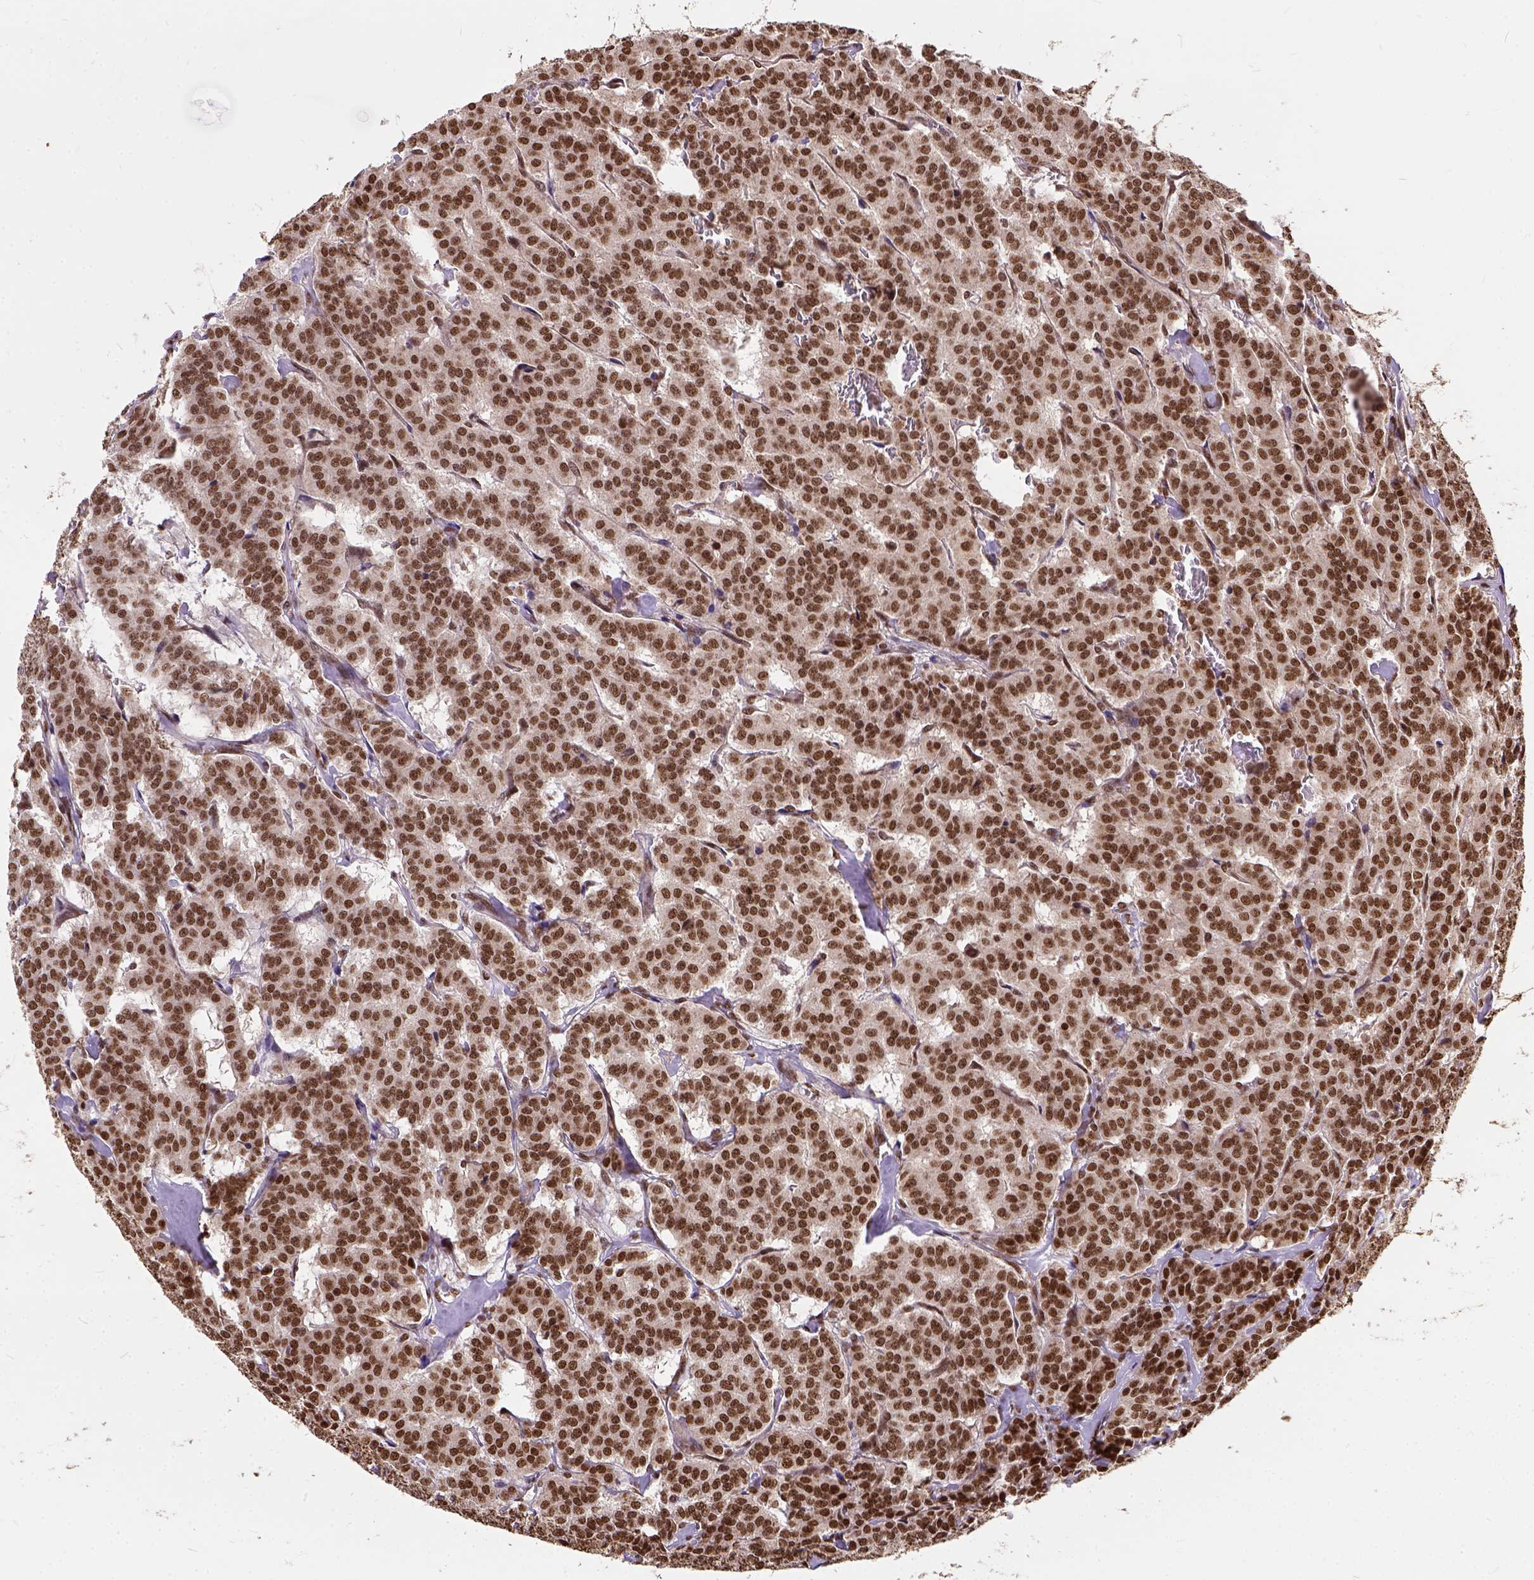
{"staining": {"intensity": "strong", "quantity": ">75%", "location": "nuclear"}, "tissue": "carcinoid", "cell_type": "Tumor cells", "image_type": "cancer", "snomed": [{"axis": "morphology", "description": "Normal tissue, NOS"}, {"axis": "morphology", "description": "Carcinoid, malignant, NOS"}, {"axis": "topography", "description": "Lung"}], "caption": "IHC (DAB (3,3'-diaminobenzidine)) staining of carcinoid (malignant) exhibits strong nuclear protein positivity in about >75% of tumor cells. IHC stains the protein in brown and the nuclei are stained blue.", "gene": "NACC1", "patient": {"sex": "female", "age": 46}}